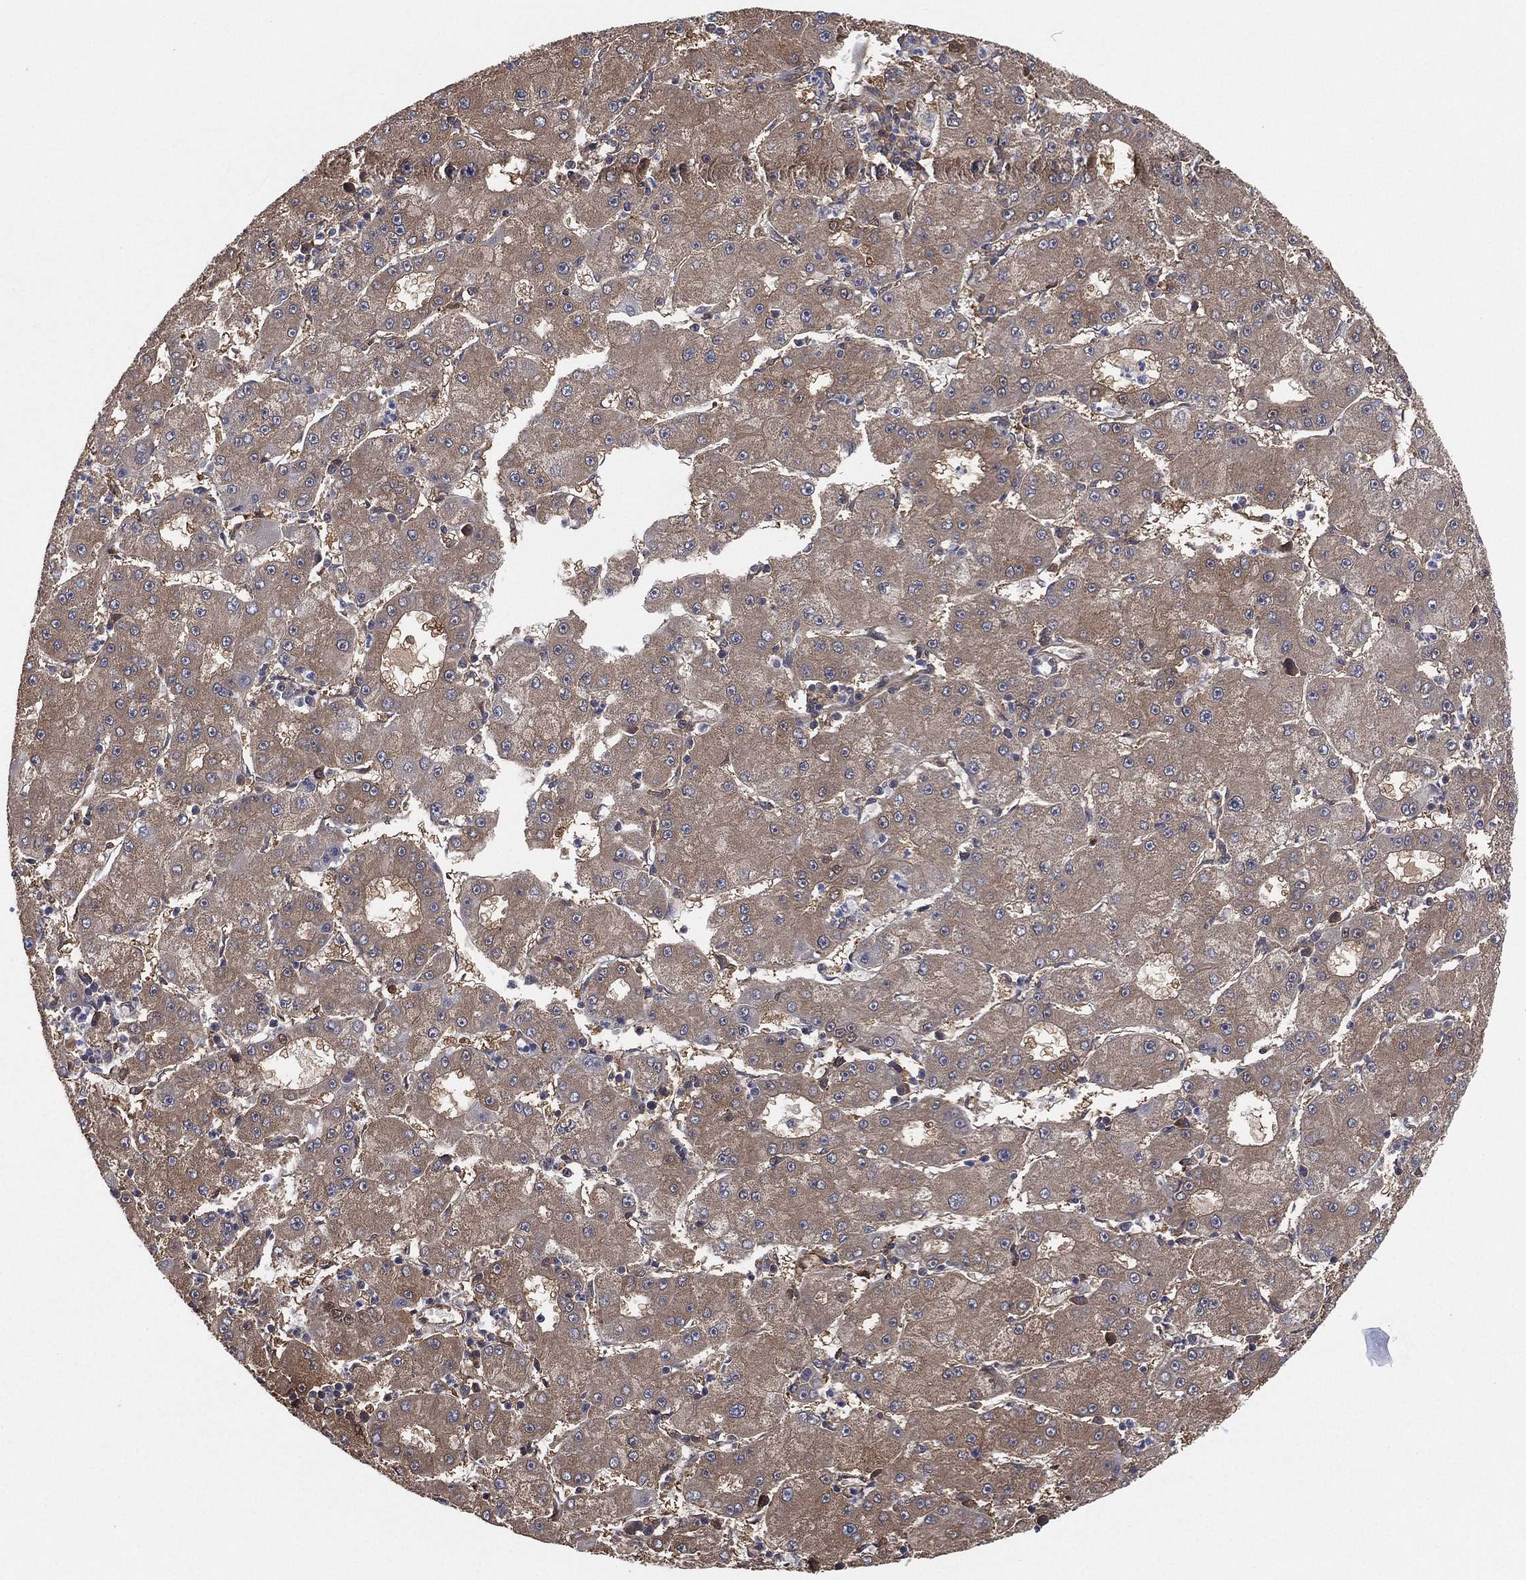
{"staining": {"intensity": "moderate", "quantity": "25%-75%", "location": "cytoplasmic/membranous"}, "tissue": "liver cancer", "cell_type": "Tumor cells", "image_type": "cancer", "snomed": [{"axis": "morphology", "description": "Carcinoma, Hepatocellular, NOS"}, {"axis": "topography", "description": "Liver"}], "caption": "Protein staining displays moderate cytoplasmic/membranous positivity in about 25%-75% of tumor cells in liver cancer. Nuclei are stained in blue.", "gene": "PSMG4", "patient": {"sex": "male", "age": 73}}